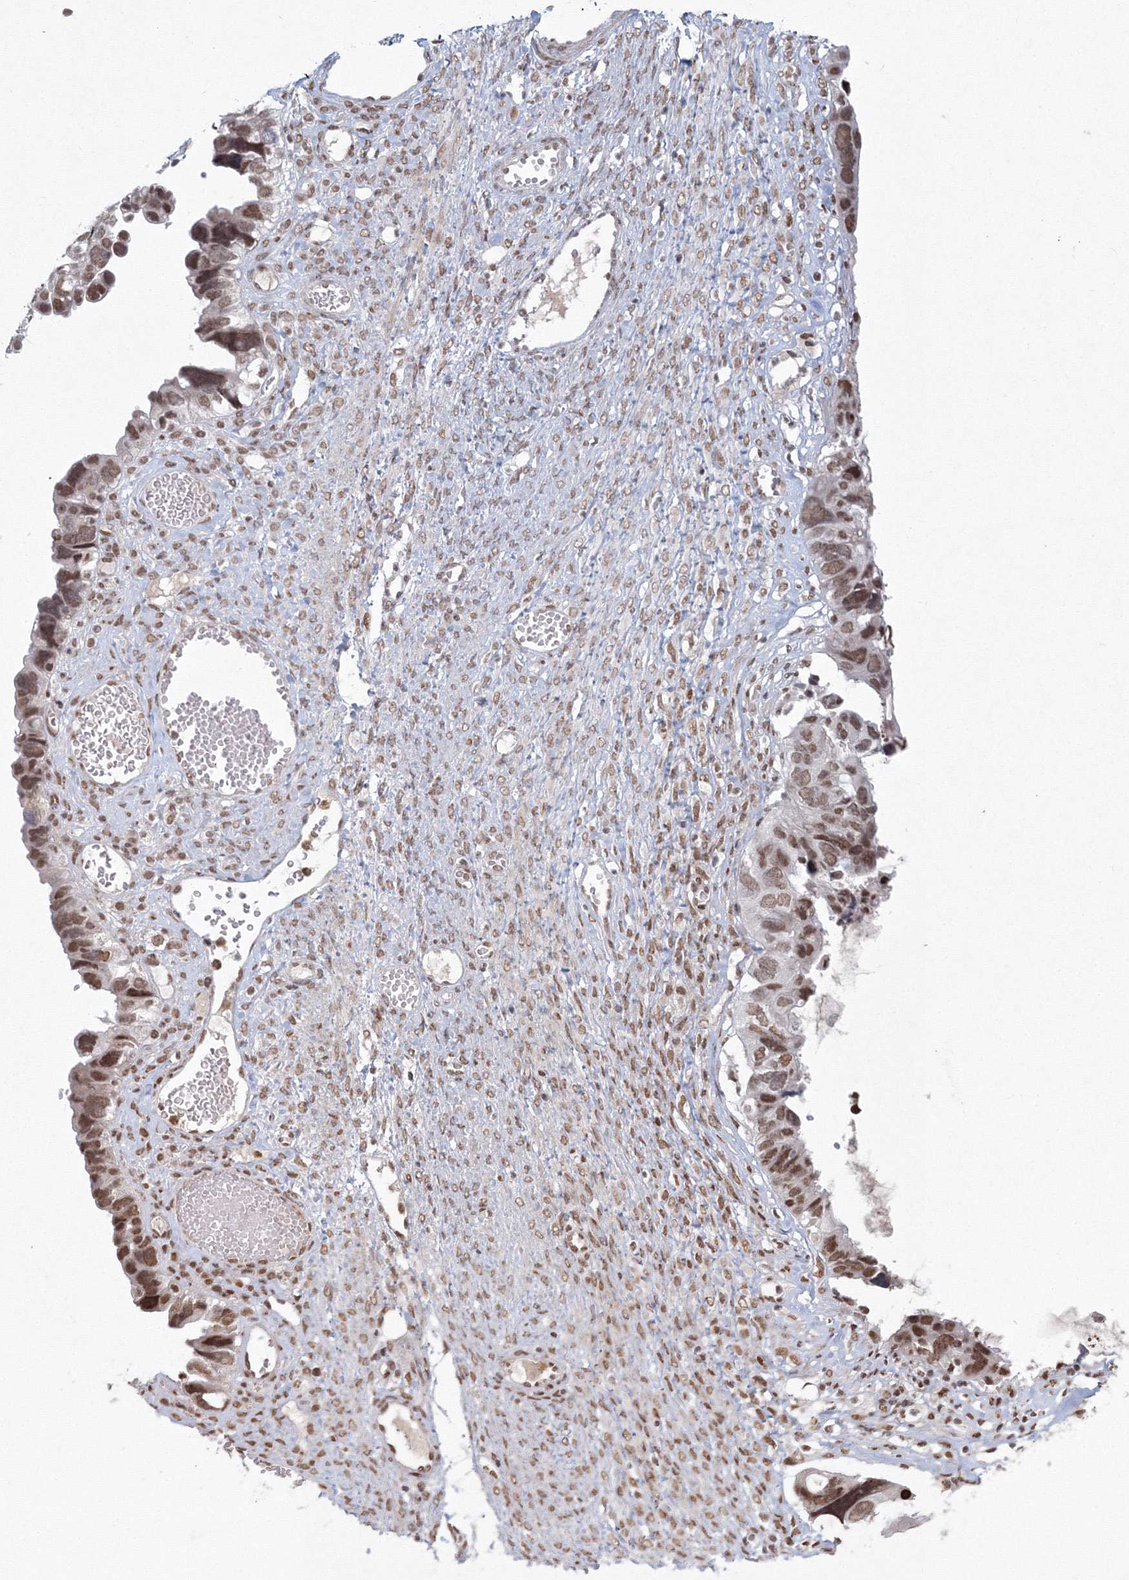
{"staining": {"intensity": "moderate", "quantity": ">75%", "location": "nuclear"}, "tissue": "ovarian cancer", "cell_type": "Tumor cells", "image_type": "cancer", "snomed": [{"axis": "morphology", "description": "Cystadenocarcinoma, serous, NOS"}, {"axis": "topography", "description": "Ovary"}], "caption": "Ovarian cancer (serous cystadenocarcinoma) stained for a protein (brown) displays moderate nuclear positive positivity in about >75% of tumor cells.", "gene": "C3orf33", "patient": {"sex": "female", "age": 79}}